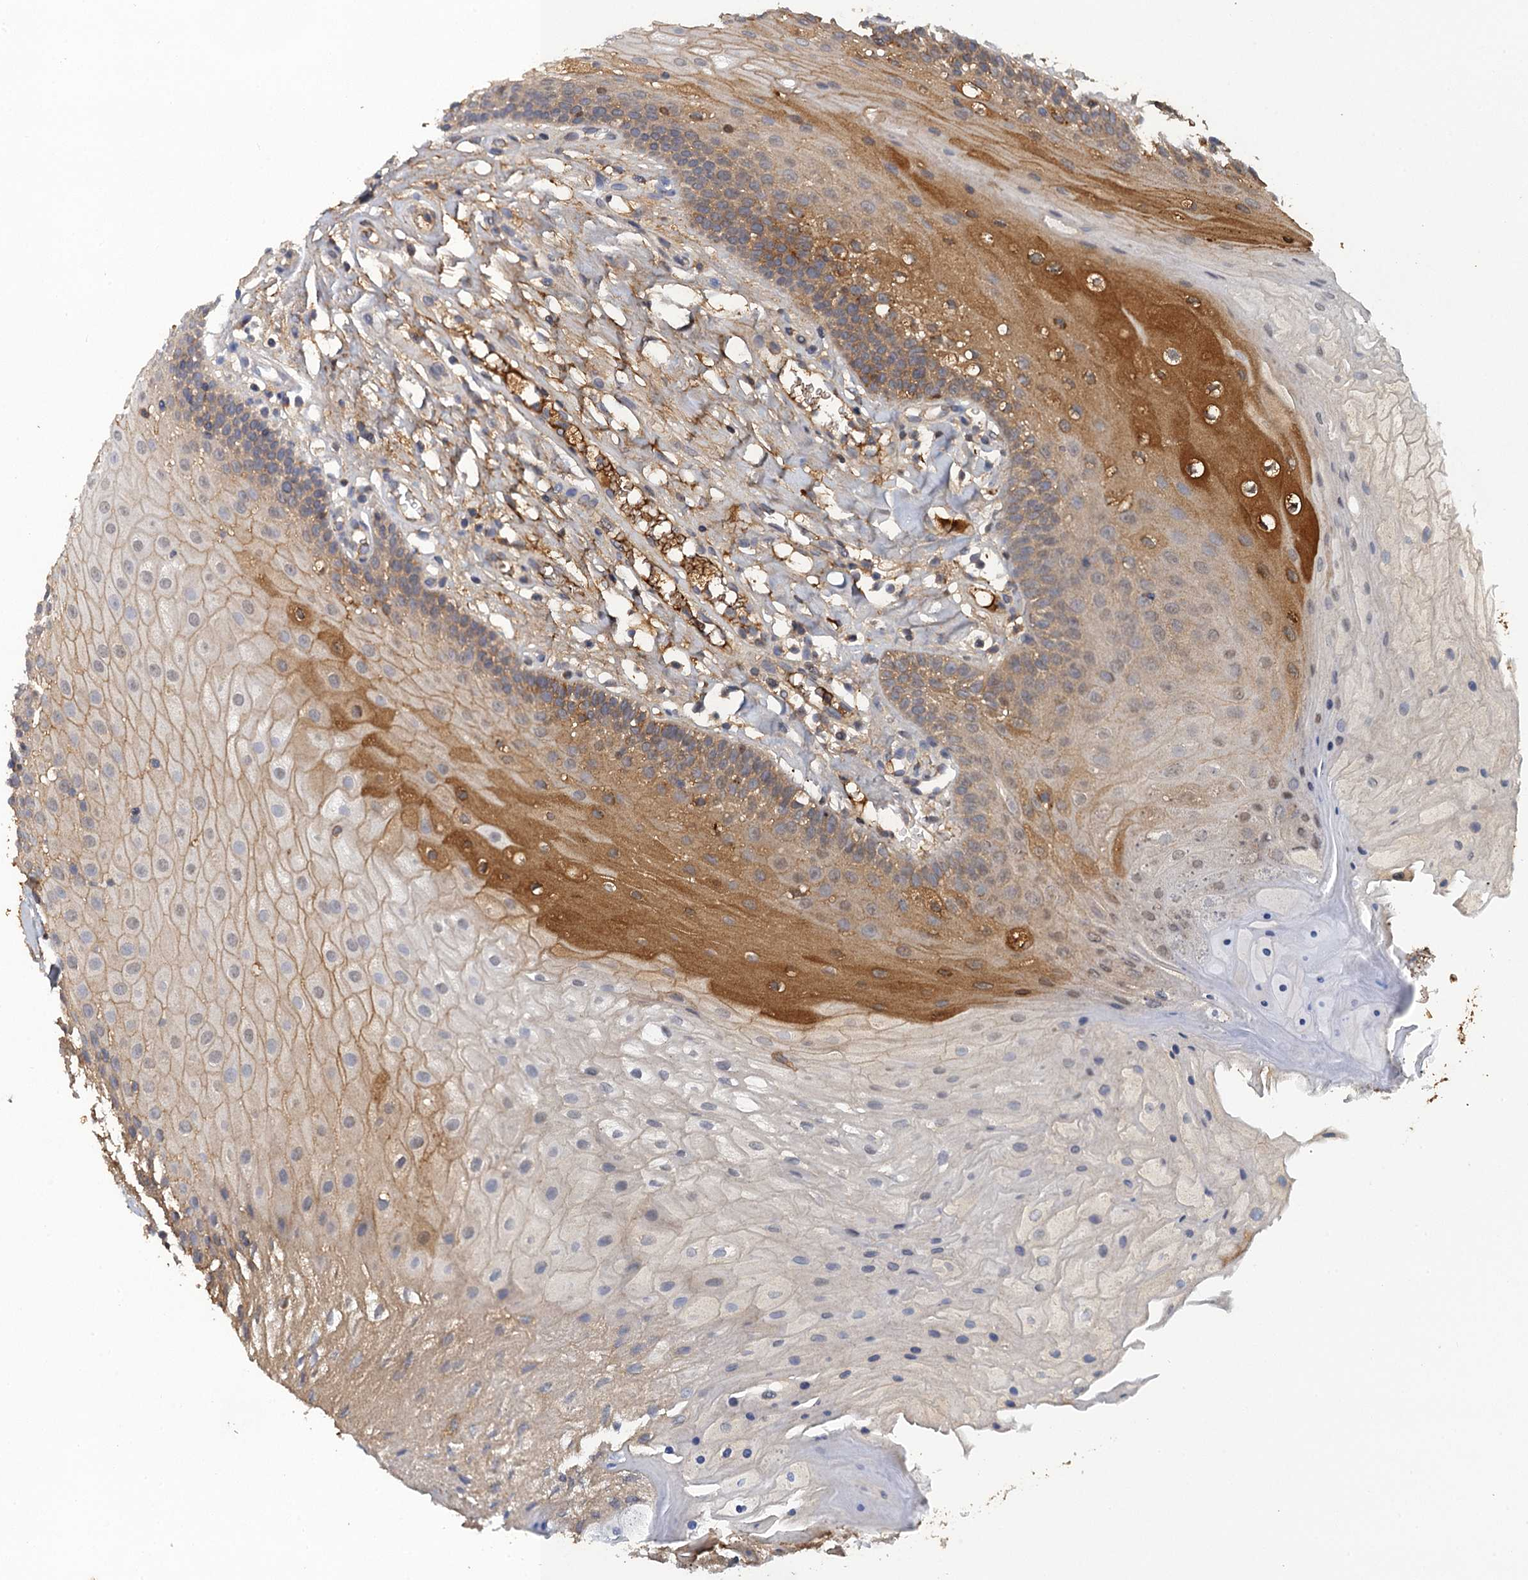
{"staining": {"intensity": "moderate", "quantity": "25%-75%", "location": "cytoplasmic/membranous"}, "tissue": "oral mucosa", "cell_type": "Squamous epithelial cells", "image_type": "normal", "snomed": [{"axis": "morphology", "description": "Normal tissue, NOS"}, {"axis": "topography", "description": "Oral tissue"}], "caption": "Immunohistochemical staining of normal oral mucosa demonstrates 25%-75% levels of moderate cytoplasmic/membranous protein positivity in about 25%-75% of squamous epithelial cells.", "gene": "HAPLN3", "patient": {"sex": "female", "age": 80}}